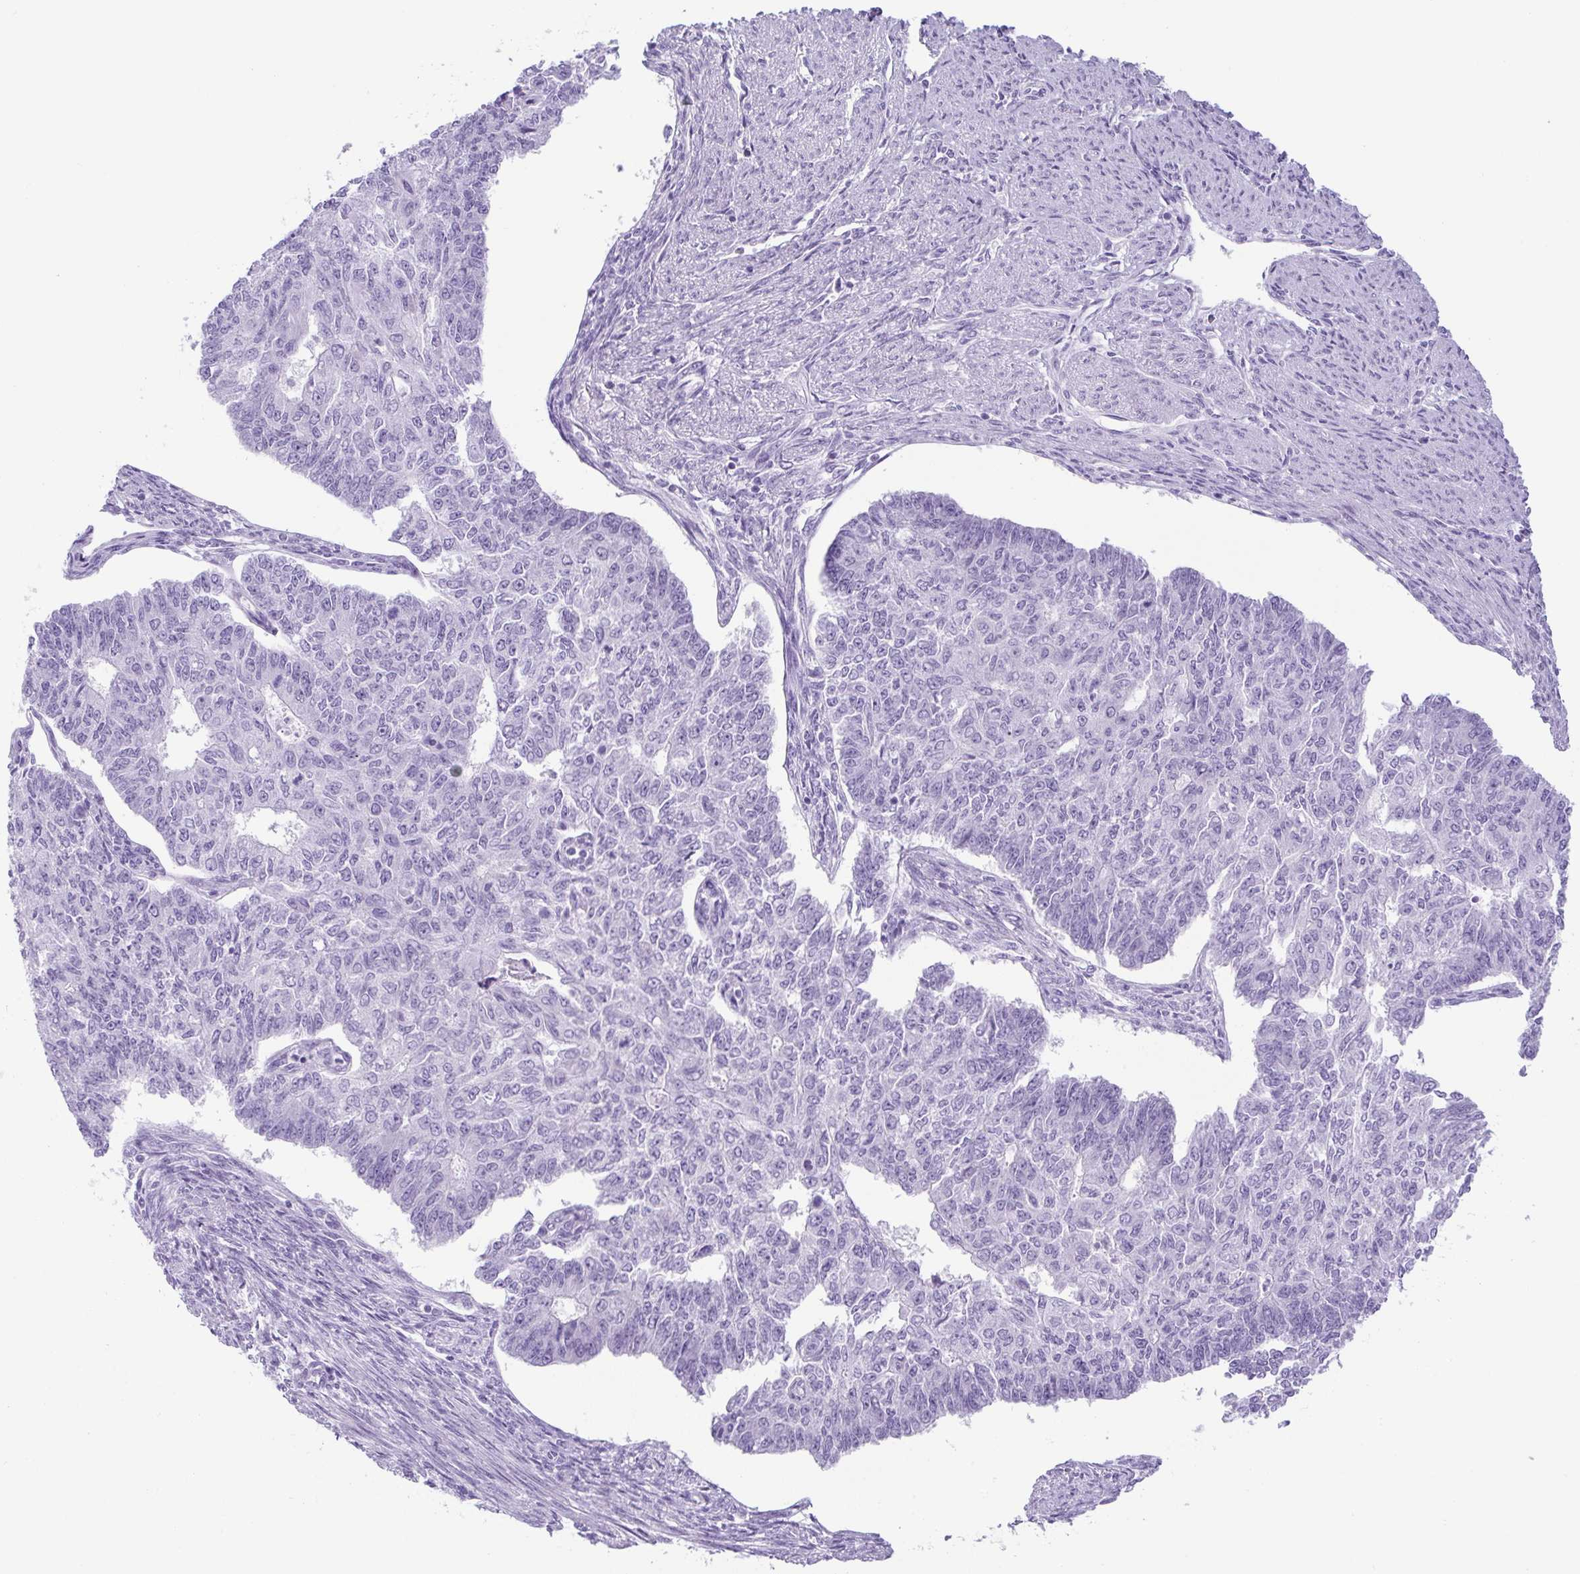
{"staining": {"intensity": "negative", "quantity": "none", "location": "none"}, "tissue": "endometrial cancer", "cell_type": "Tumor cells", "image_type": "cancer", "snomed": [{"axis": "morphology", "description": "Adenocarcinoma, NOS"}, {"axis": "topography", "description": "Endometrium"}], "caption": "DAB (3,3'-diaminobenzidine) immunohistochemical staining of endometrial cancer (adenocarcinoma) shows no significant staining in tumor cells.", "gene": "ADAMTS19", "patient": {"sex": "female", "age": 32}}